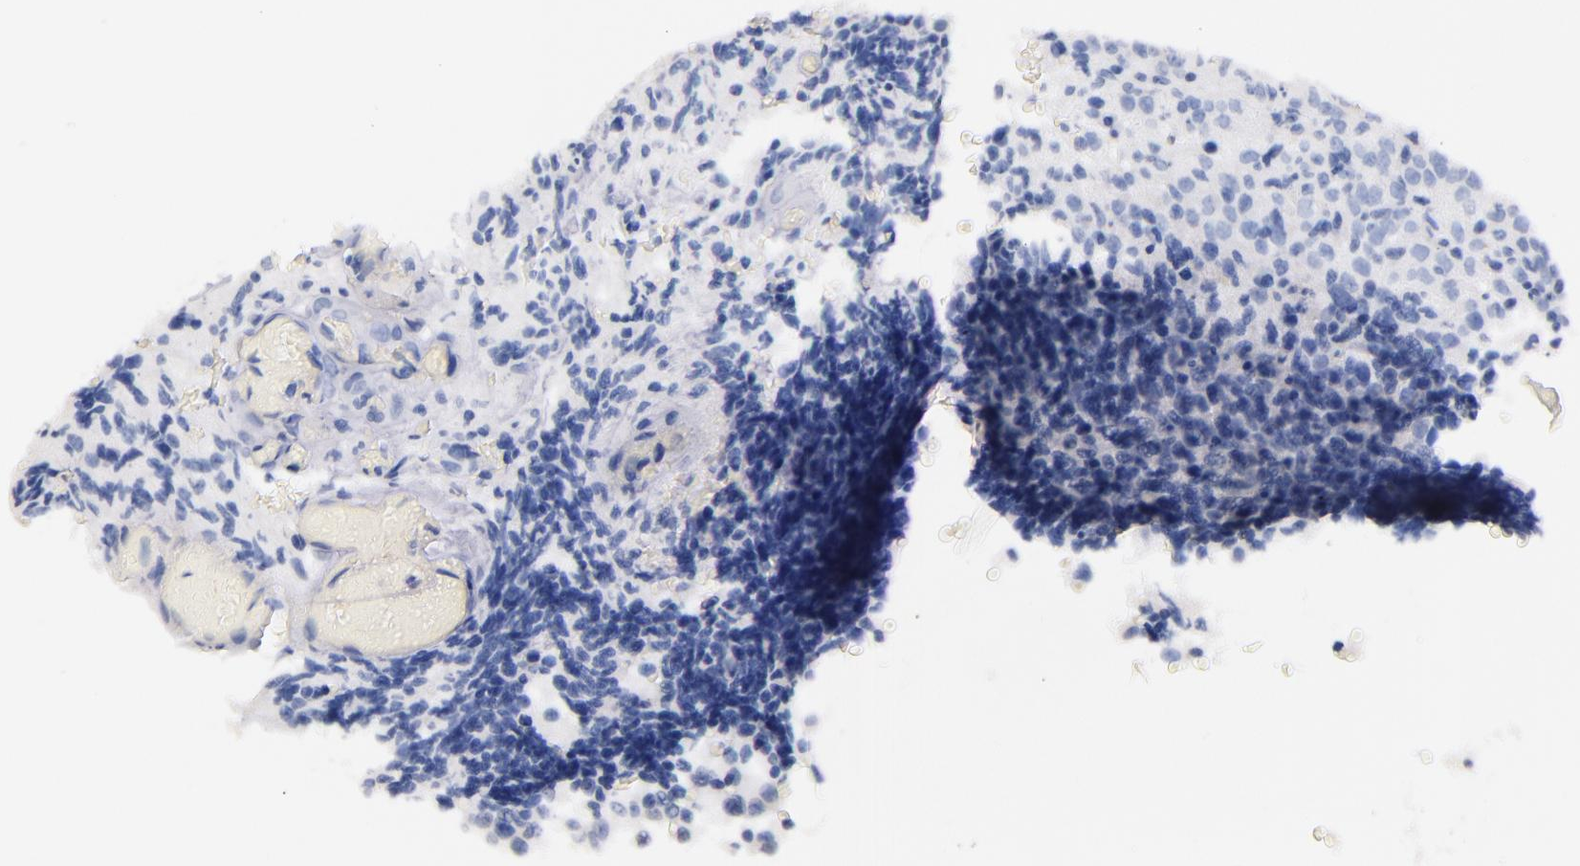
{"staining": {"intensity": "negative", "quantity": "none", "location": "none"}, "tissue": "glioma", "cell_type": "Tumor cells", "image_type": "cancer", "snomed": [{"axis": "morphology", "description": "Glioma, malignant, High grade"}, {"axis": "topography", "description": "Brain"}], "caption": "This is a image of immunohistochemistry staining of glioma, which shows no positivity in tumor cells.", "gene": "KIT", "patient": {"sex": "male", "age": 36}}